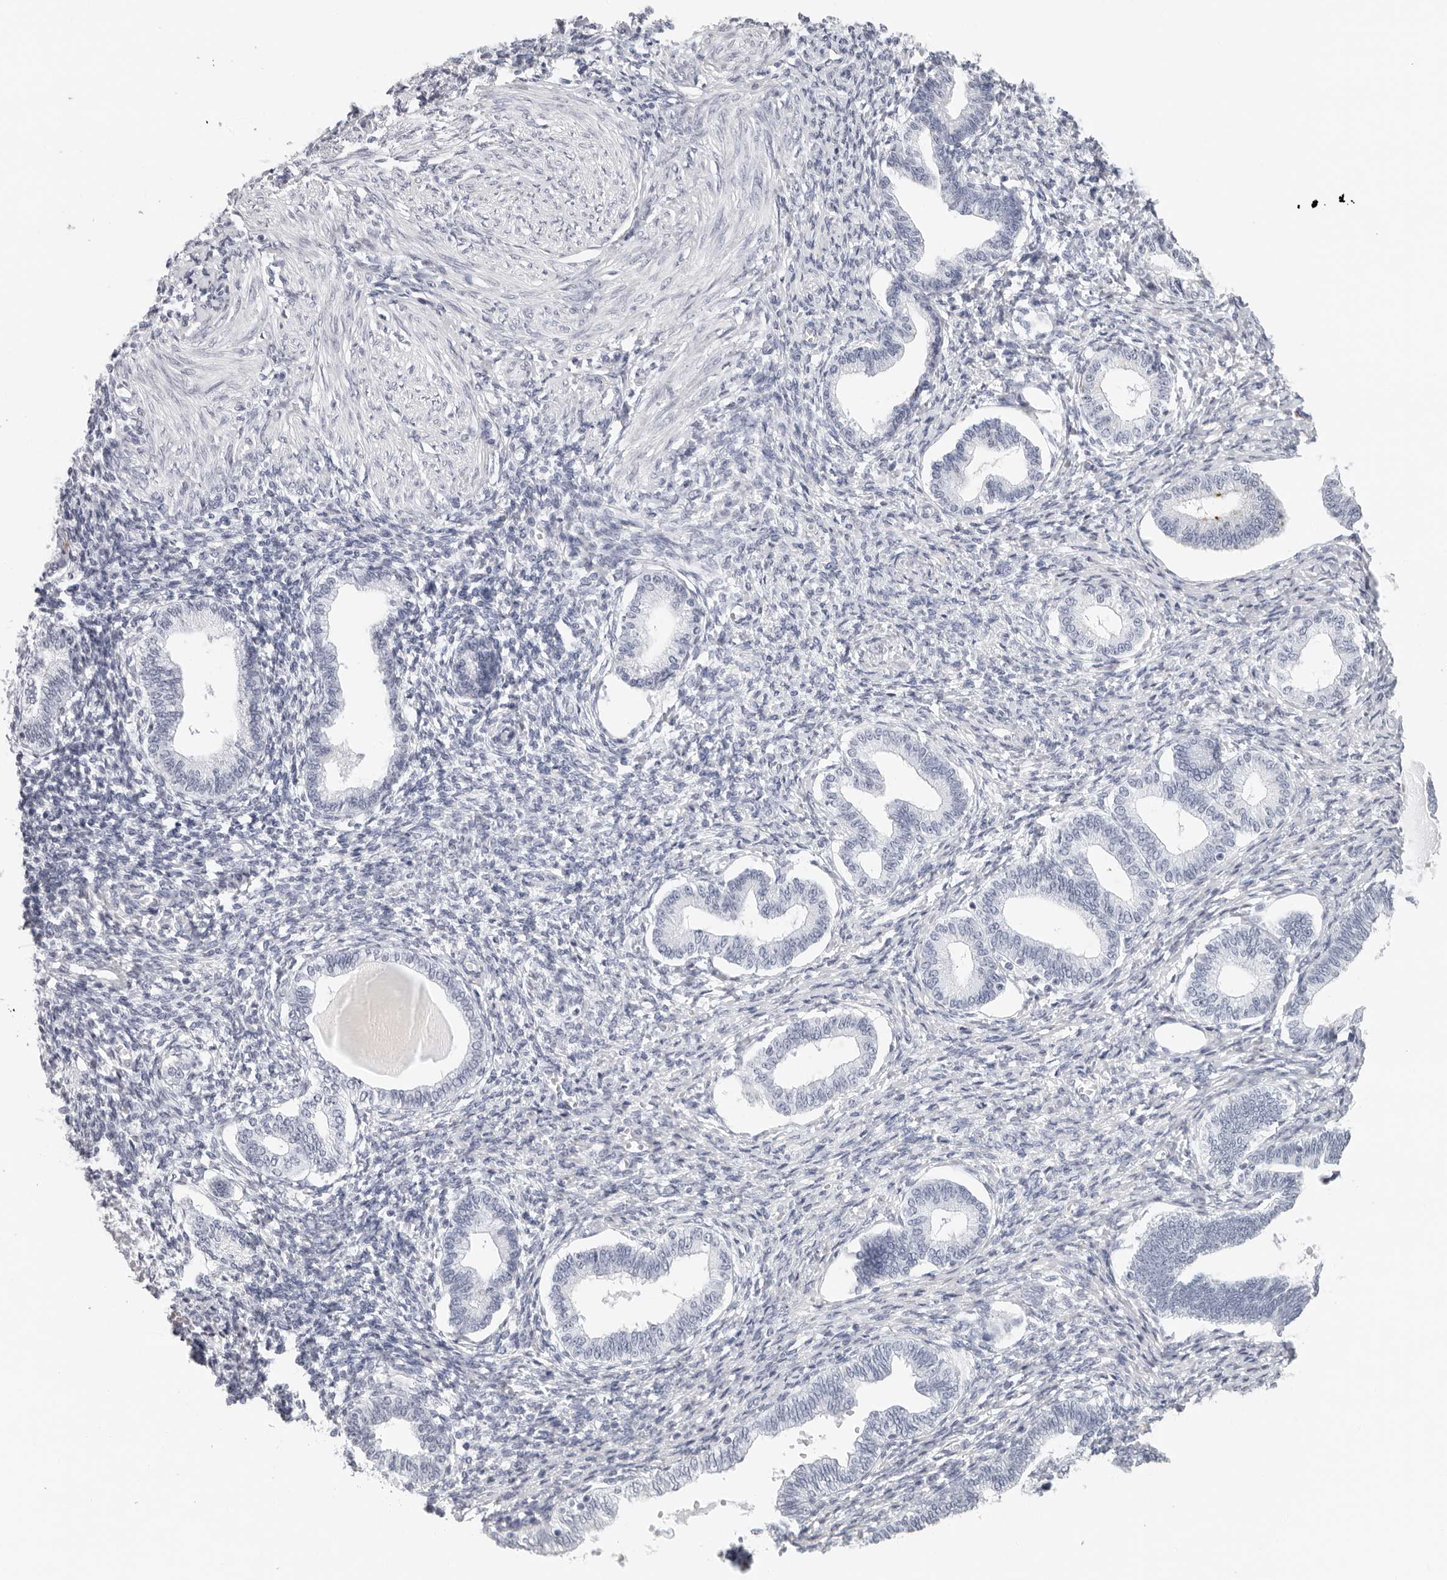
{"staining": {"intensity": "negative", "quantity": "none", "location": "none"}, "tissue": "endometrium", "cell_type": "Cells in endometrial stroma", "image_type": "normal", "snomed": [{"axis": "morphology", "description": "Normal tissue, NOS"}, {"axis": "topography", "description": "Endometrium"}], "caption": "Immunohistochemical staining of unremarkable endometrium exhibits no significant positivity in cells in endometrial stroma.", "gene": "CST1", "patient": {"sex": "female", "age": 77}}